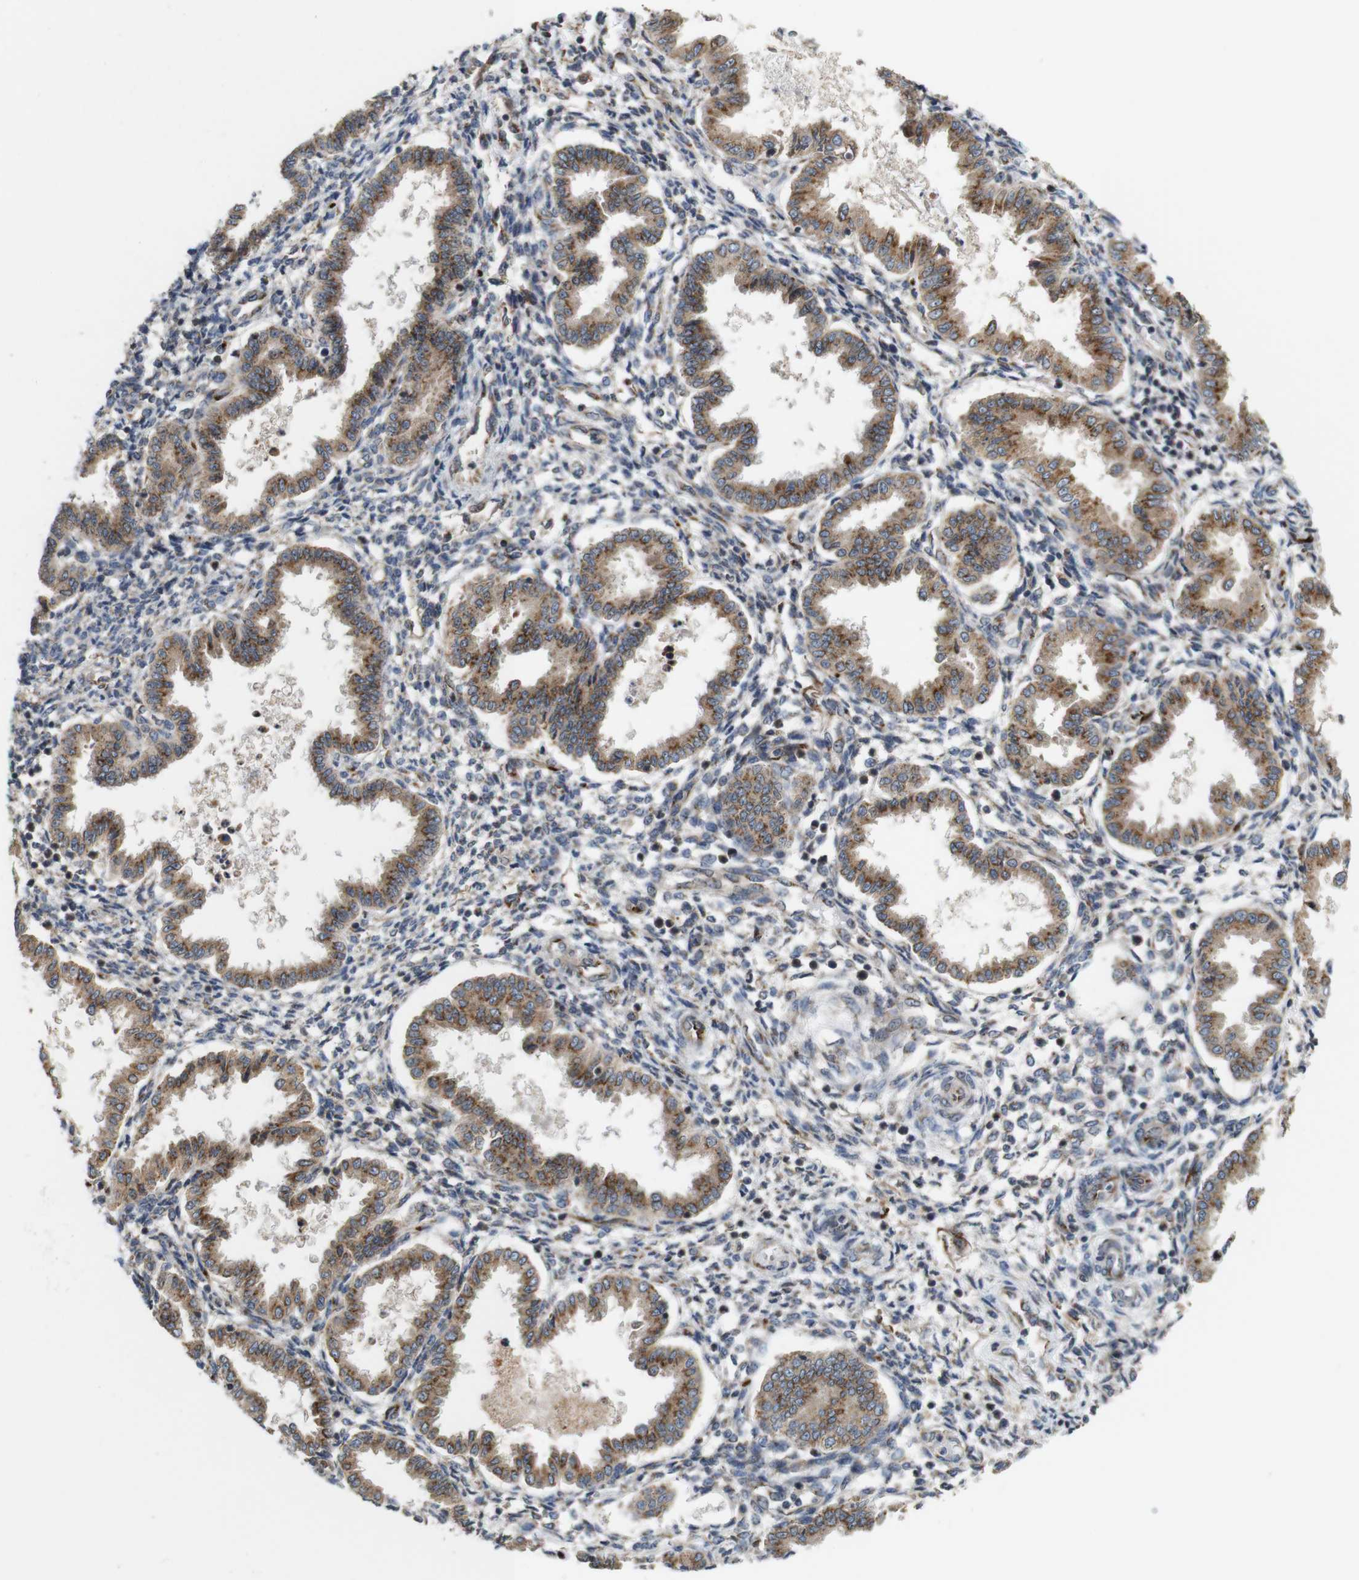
{"staining": {"intensity": "negative", "quantity": "none", "location": "none"}, "tissue": "endometrium", "cell_type": "Cells in endometrial stroma", "image_type": "normal", "snomed": [{"axis": "morphology", "description": "Normal tissue, NOS"}, {"axis": "topography", "description": "Endometrium"}], "caption": "There is no significant expression in cells in endometrial stroma of endometrium.", "gene": "EFCAB14", "patient": {"sex": "female", "age": 33}}